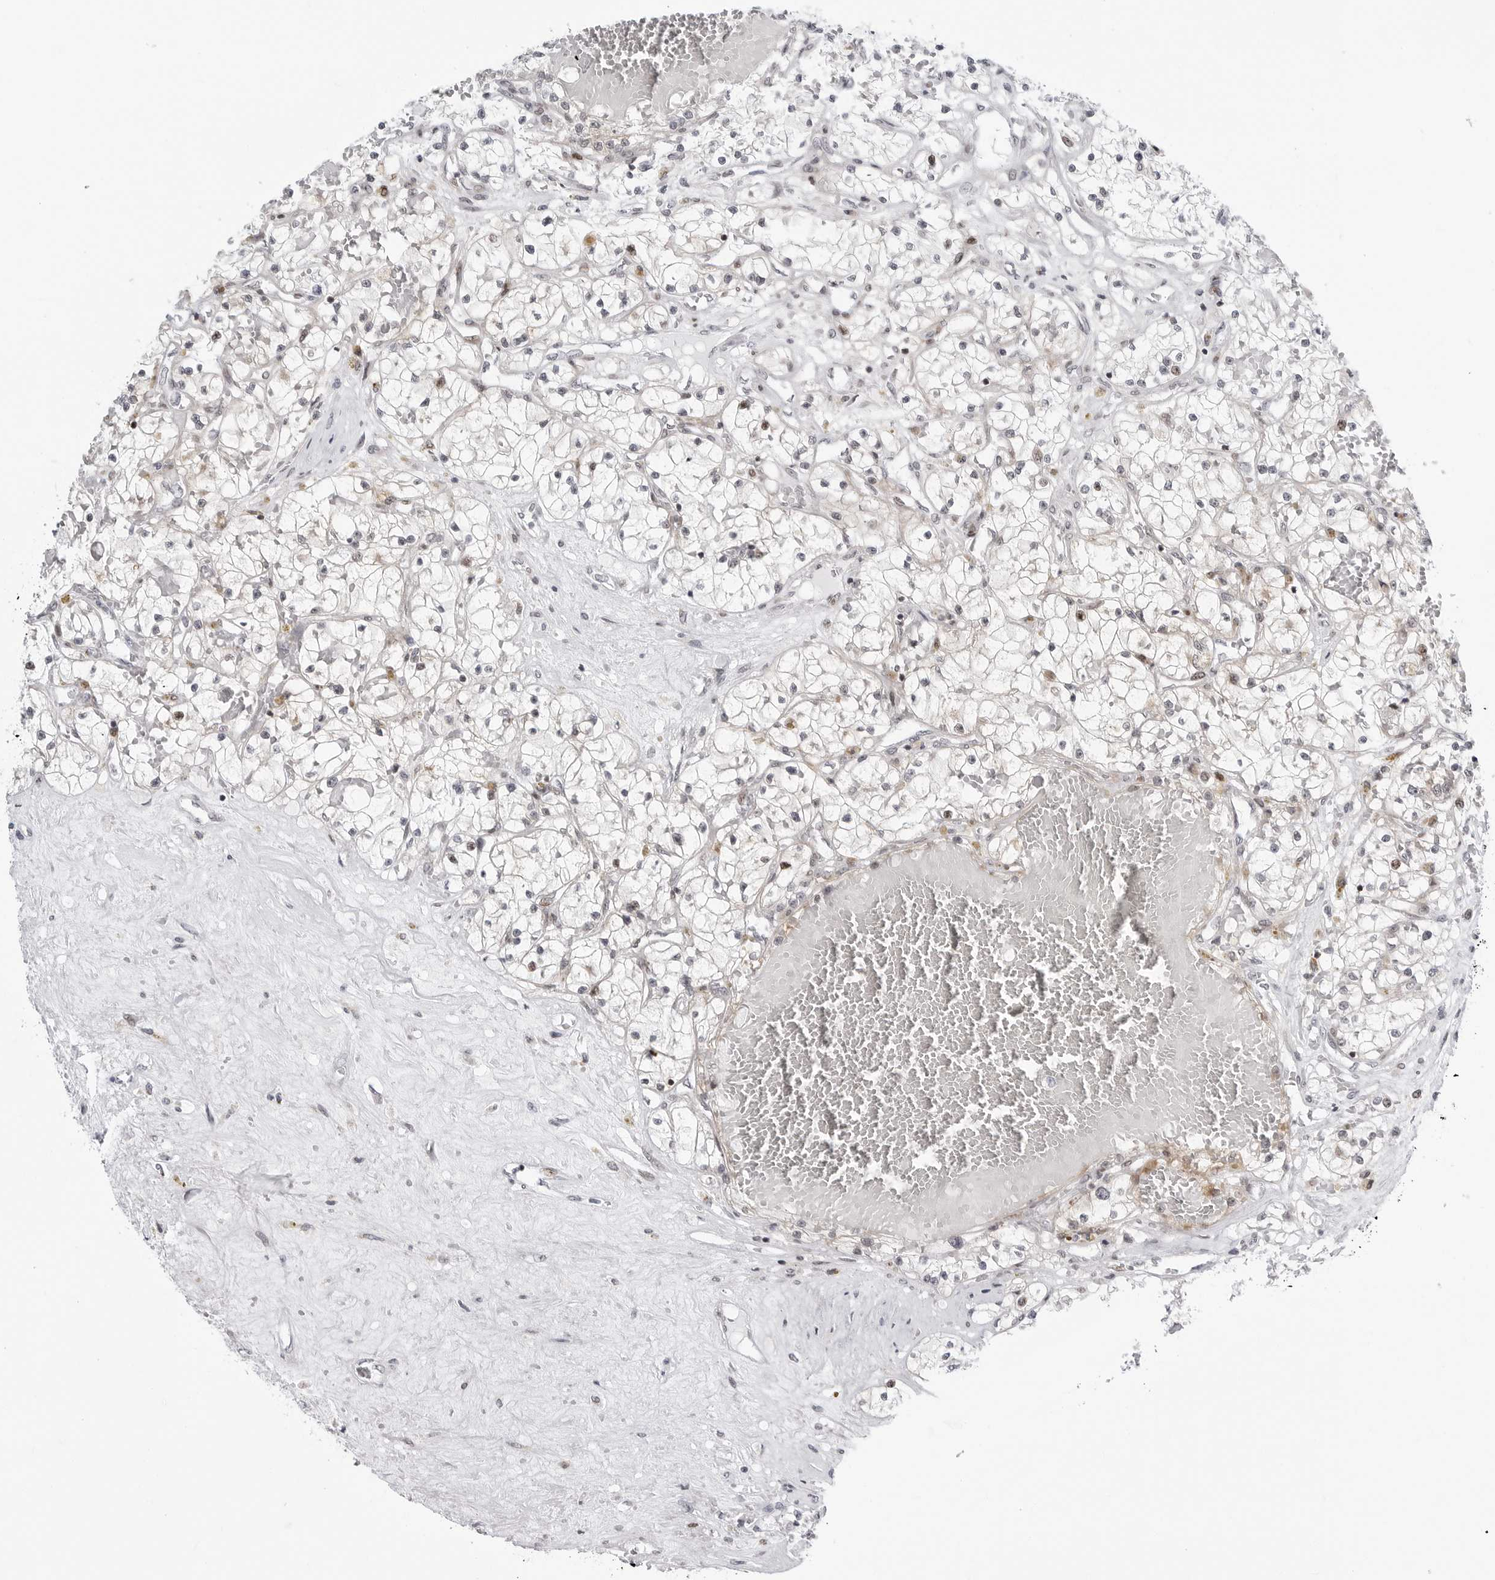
{"staining": {"intensity": "negative", "quantity": "none", "location": "none"}, "tissue": "renal cancer", "cell_type": "Tumor cells", "image_type": "cancer", "snomed": [{"axis": "morphology", "description": "Normal tissue, NOS"}, {"axis": "morphology", "description": "Adenocarcinoma, NOS"}, {"axis": "topography", "description": "Kidney"}], "caption": "This is an immunohistochemistry (IHC) image of human renal cancer. There is no positivity in tumor cells.", "gene": "FAM135B", "patient": {"sex": "male", "age": 68}}